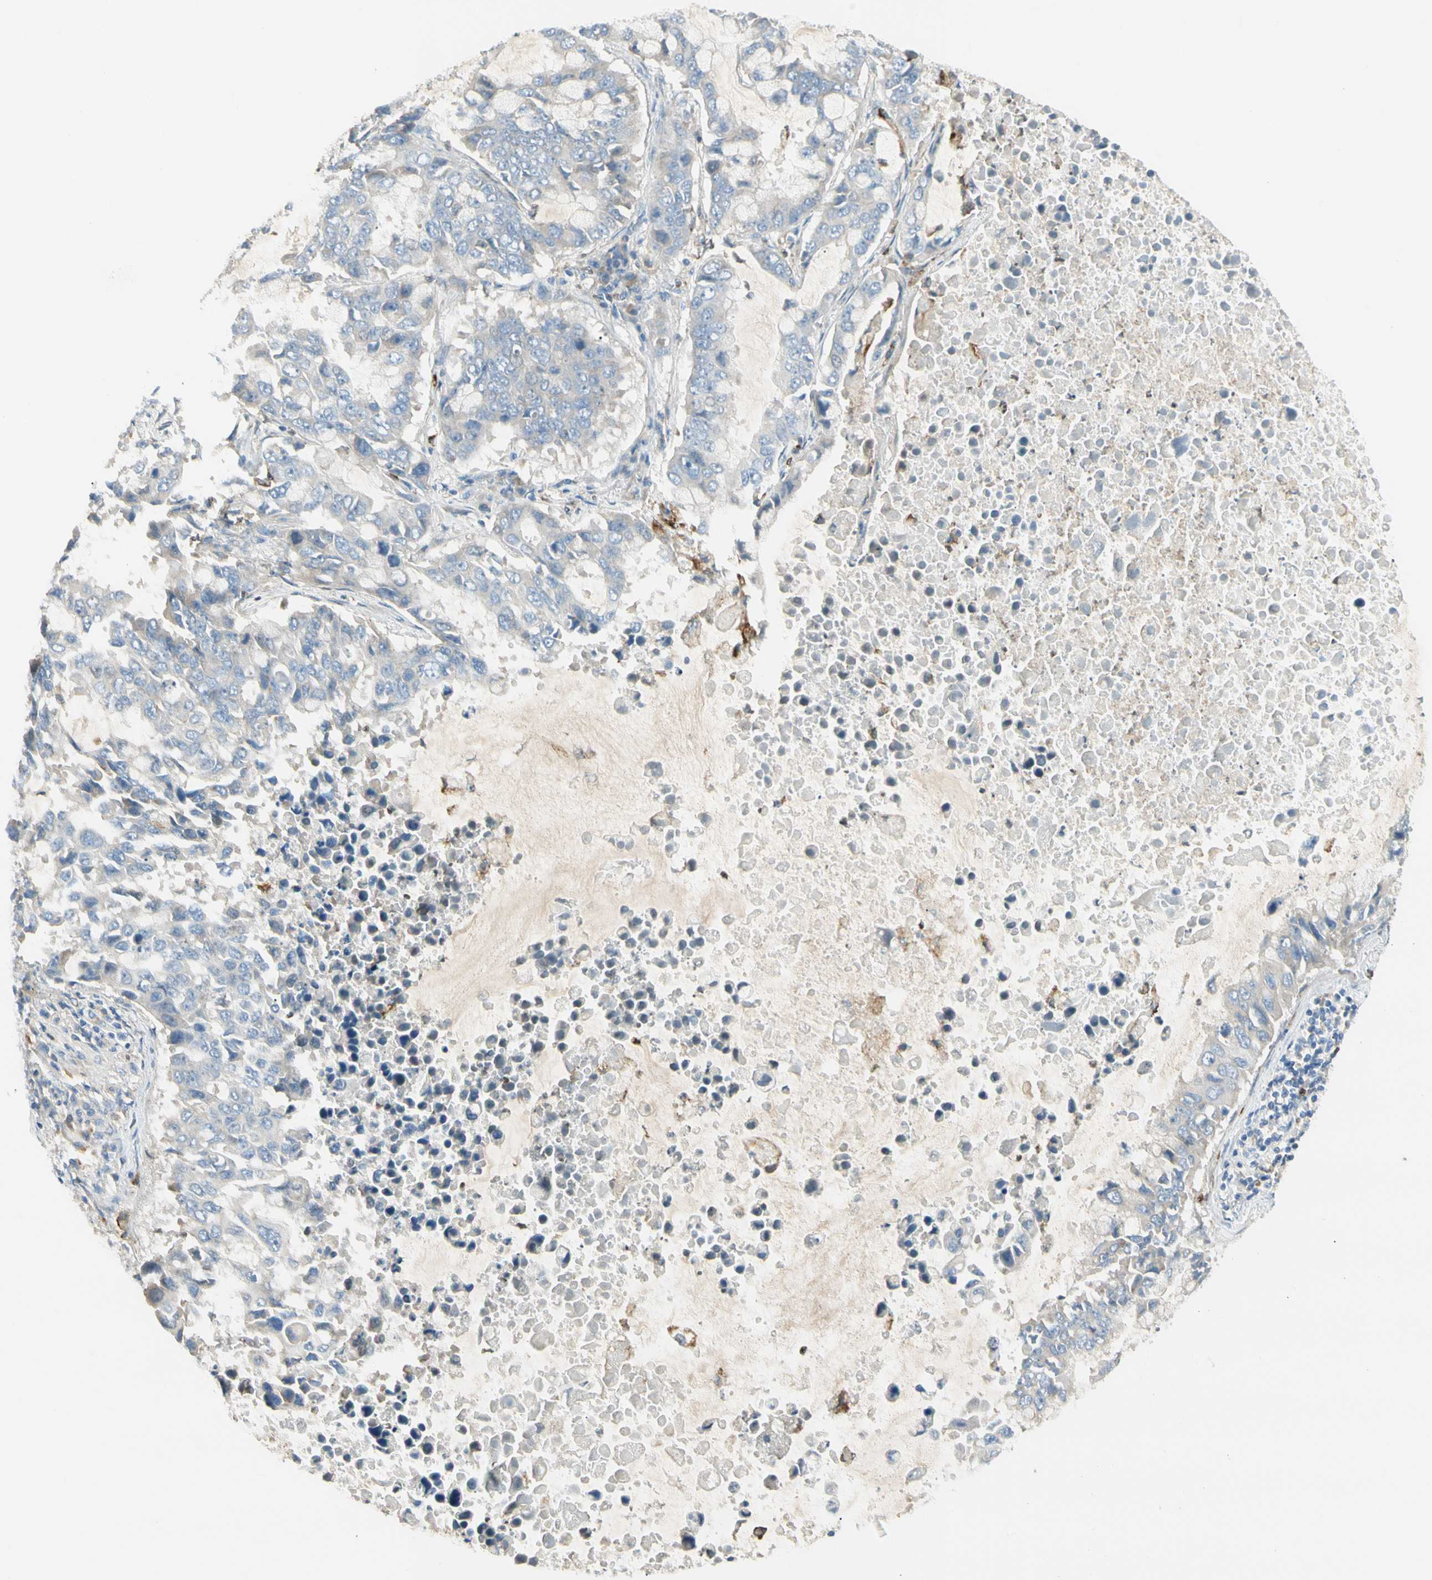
{"staining": {"intensity": "negative", "quantity": "none", "location": "none"}, "tissue": "lung cancer", "cell_type": "Tumor cells", "image_type": "cancer", "snomed": [{"axis": "morphology", "description": "Adenocarcinoma, NOS"}, {"axis": "topography", "description": "Lung"}], "caption": "An immunohistochemistry histopathology image of adenocarcinoma (lung) is shown. There is no staining in tumor cells of adenocarcinoma (lung).", "gene": "LPCAT2", "patient": {"sex": "male", "age": 64}}